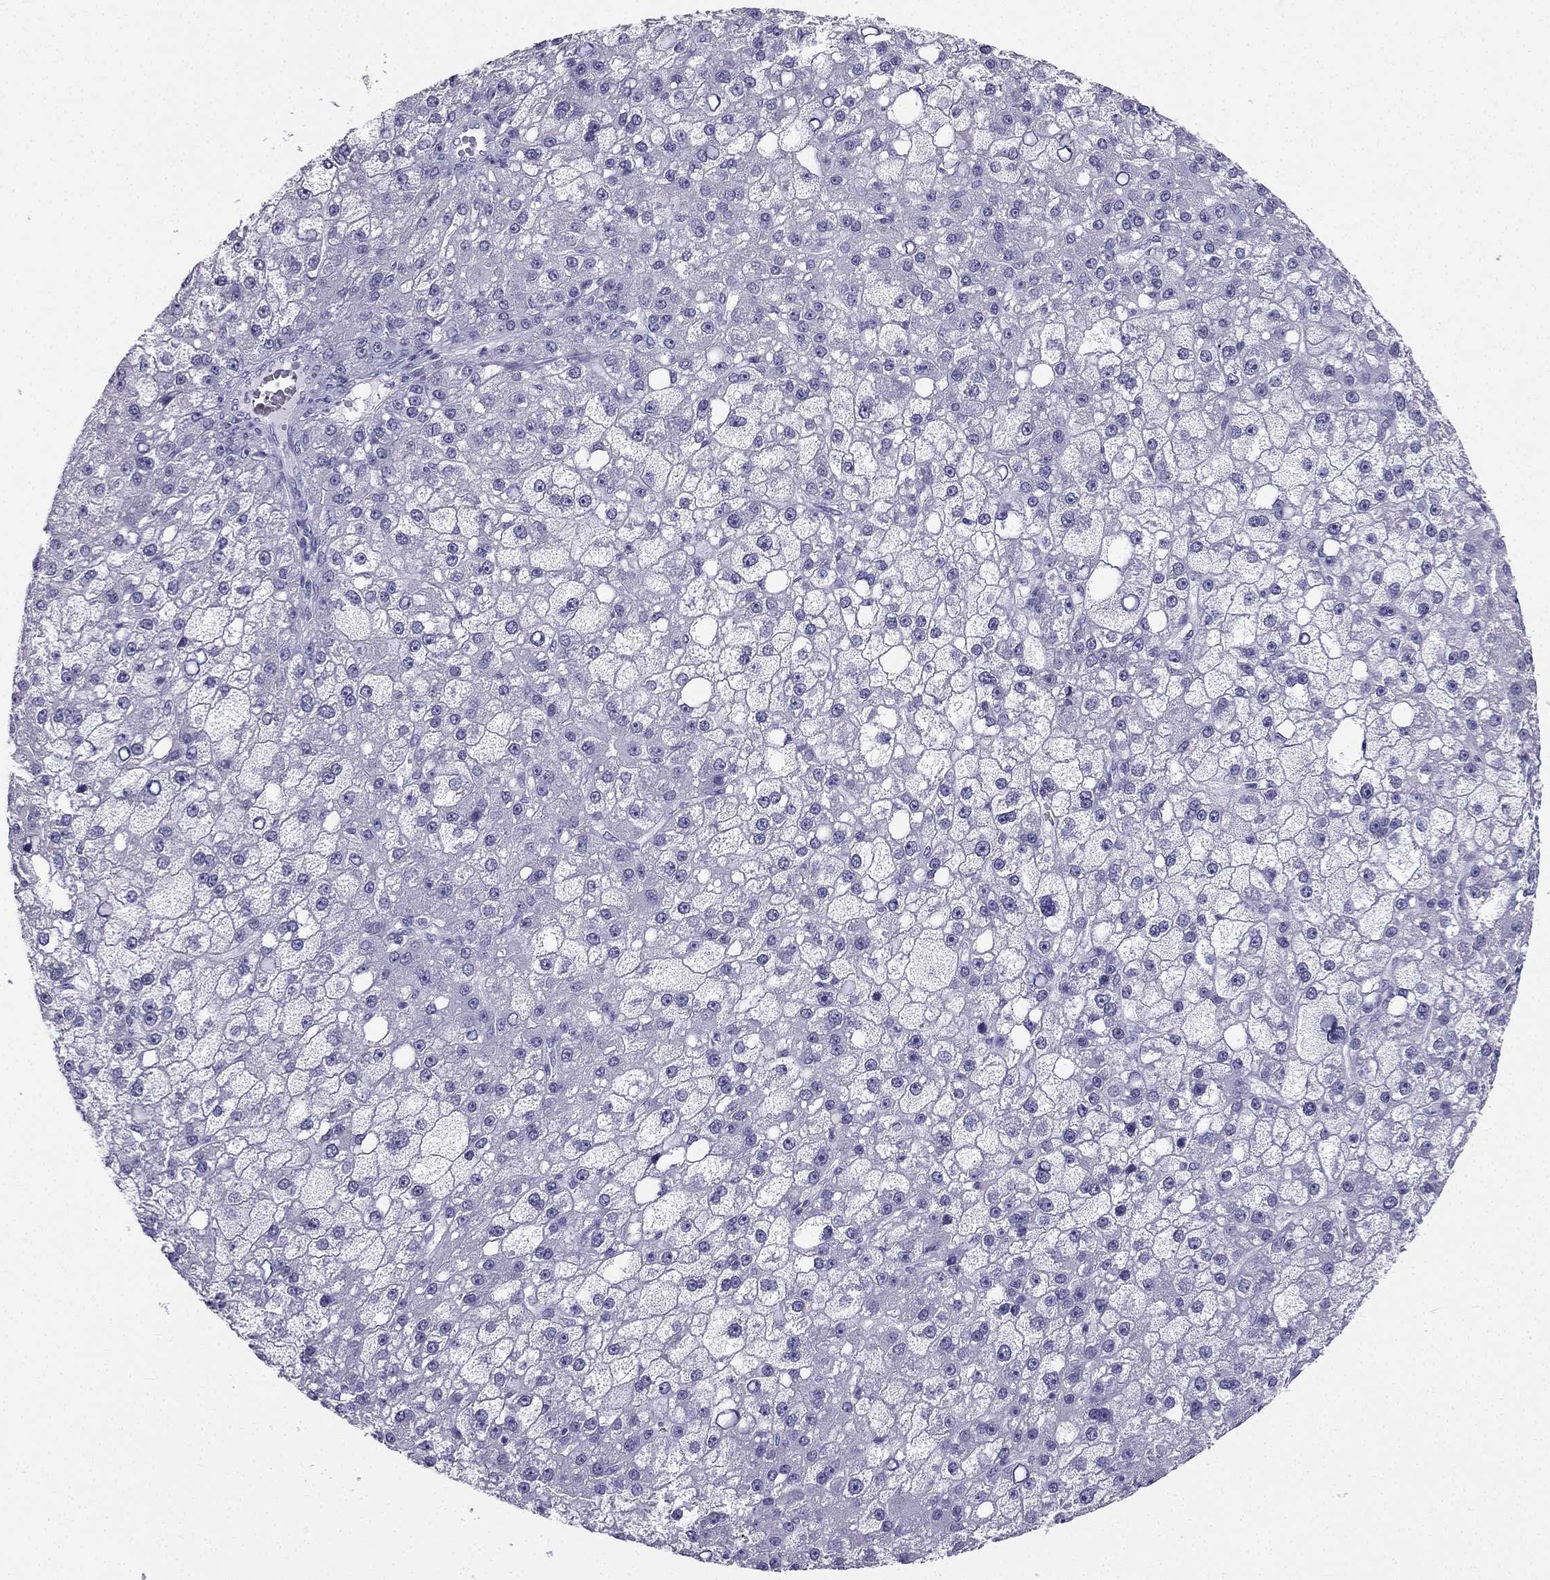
{"staining": {"intensity": "negative", "quantity": "none", "location": "none"}, "tissue": "liver cancer", "cell_type": "Tumor cells", "image_type": "cancer", "snomed": [{"axis": "morphology", "description": "Carcinoma, Hepatocellular, NOS"}, {"axis": "topography", "description": "Liver"}], "caption": "Protein analysis of liver cancer (hepatocellular carcinoma) reveals no significant expression in tumor cells.", "gene": "TFF3", "patient": {"sex": "male", "age": 67}}